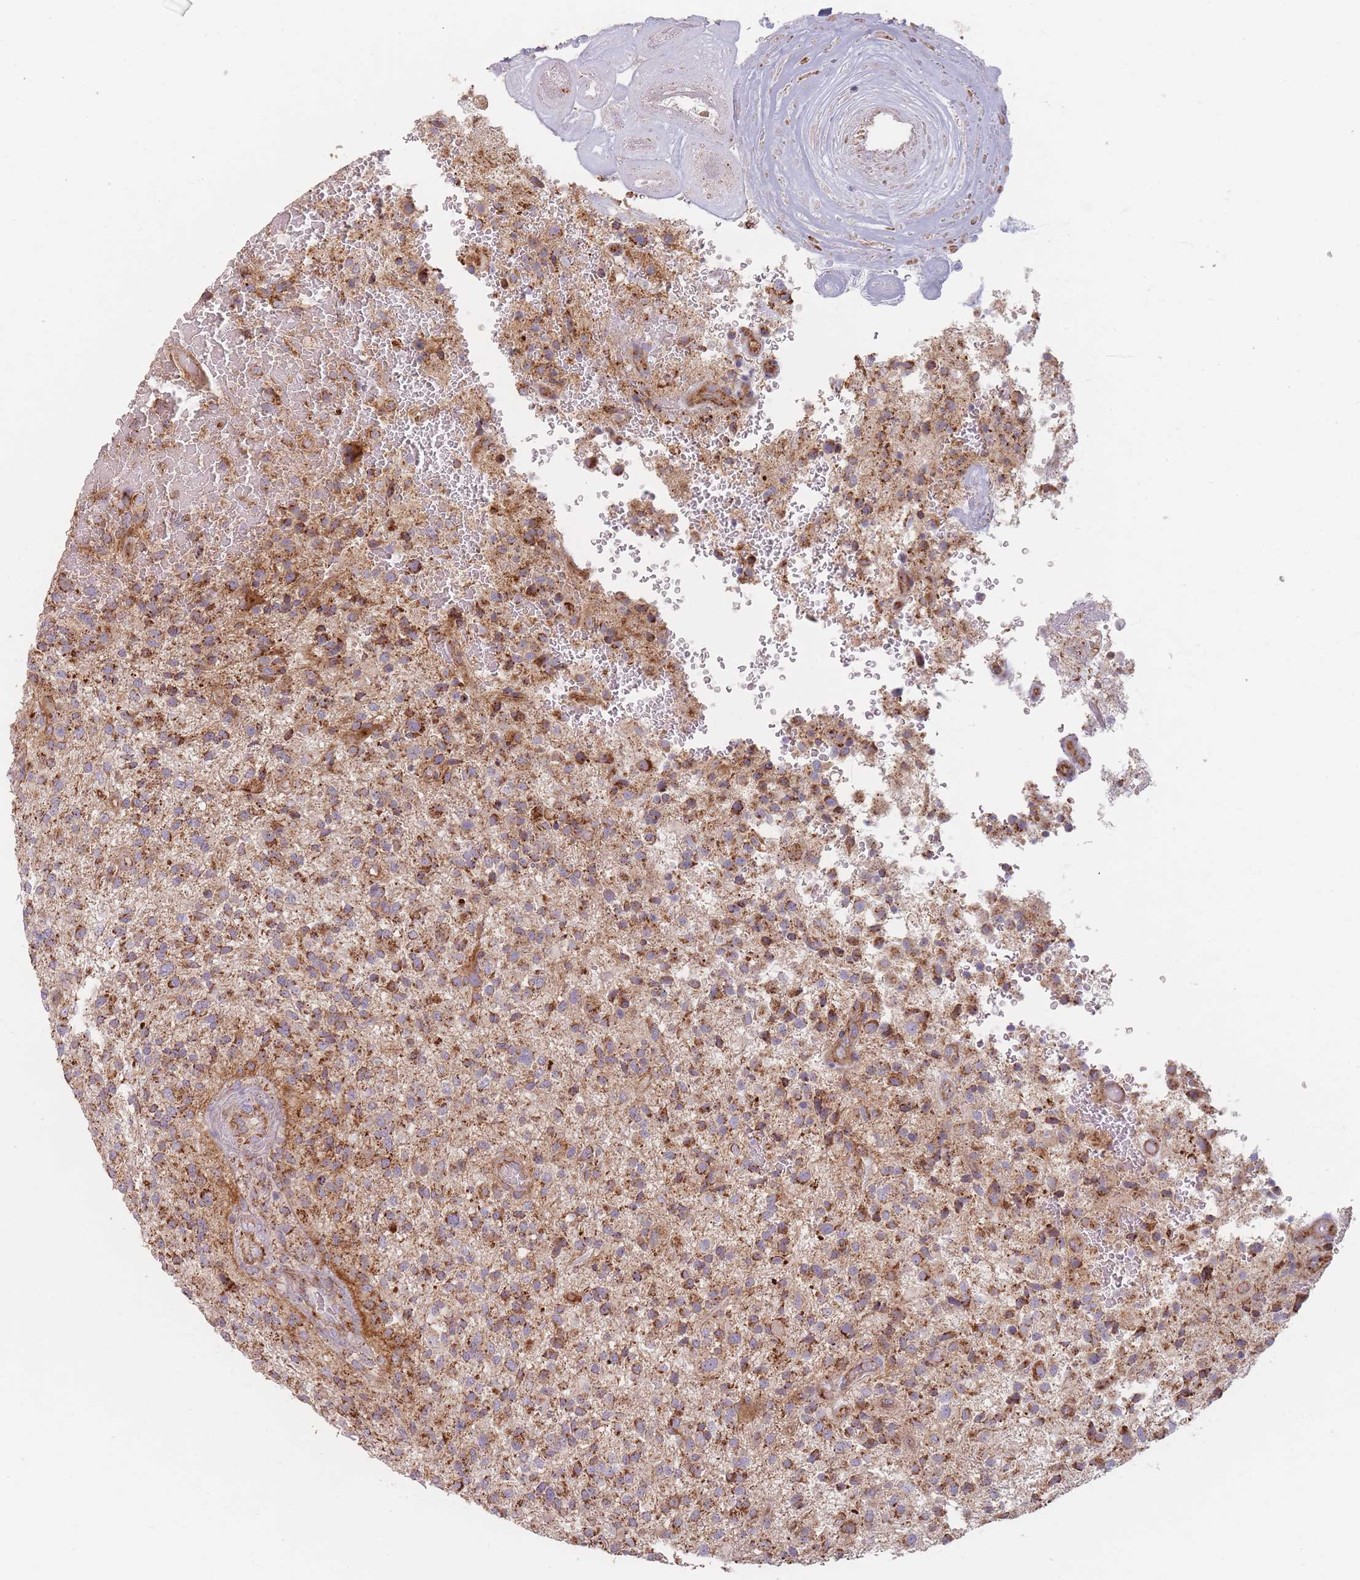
{"staining": {"intensity": "moderate", "quantity": ">75%", "location": "cytoplasmic/membranous"}, "tissue": "glioma", "cell_type": "Tumor cells", "image_type": "cancer", "snomed": [{"axis": "morphology", "description": "Glioma, malignant, High grade"}, {"axis": "topography", "description": "Brain"}], "caption": "Glioma stained with a brown dye shows moderate cytoplasmic/membranous positive positivity in approximately >75% of tumor cells.", "gene": "ESRP2", "patient": {"sex": "male", "age": 47}}